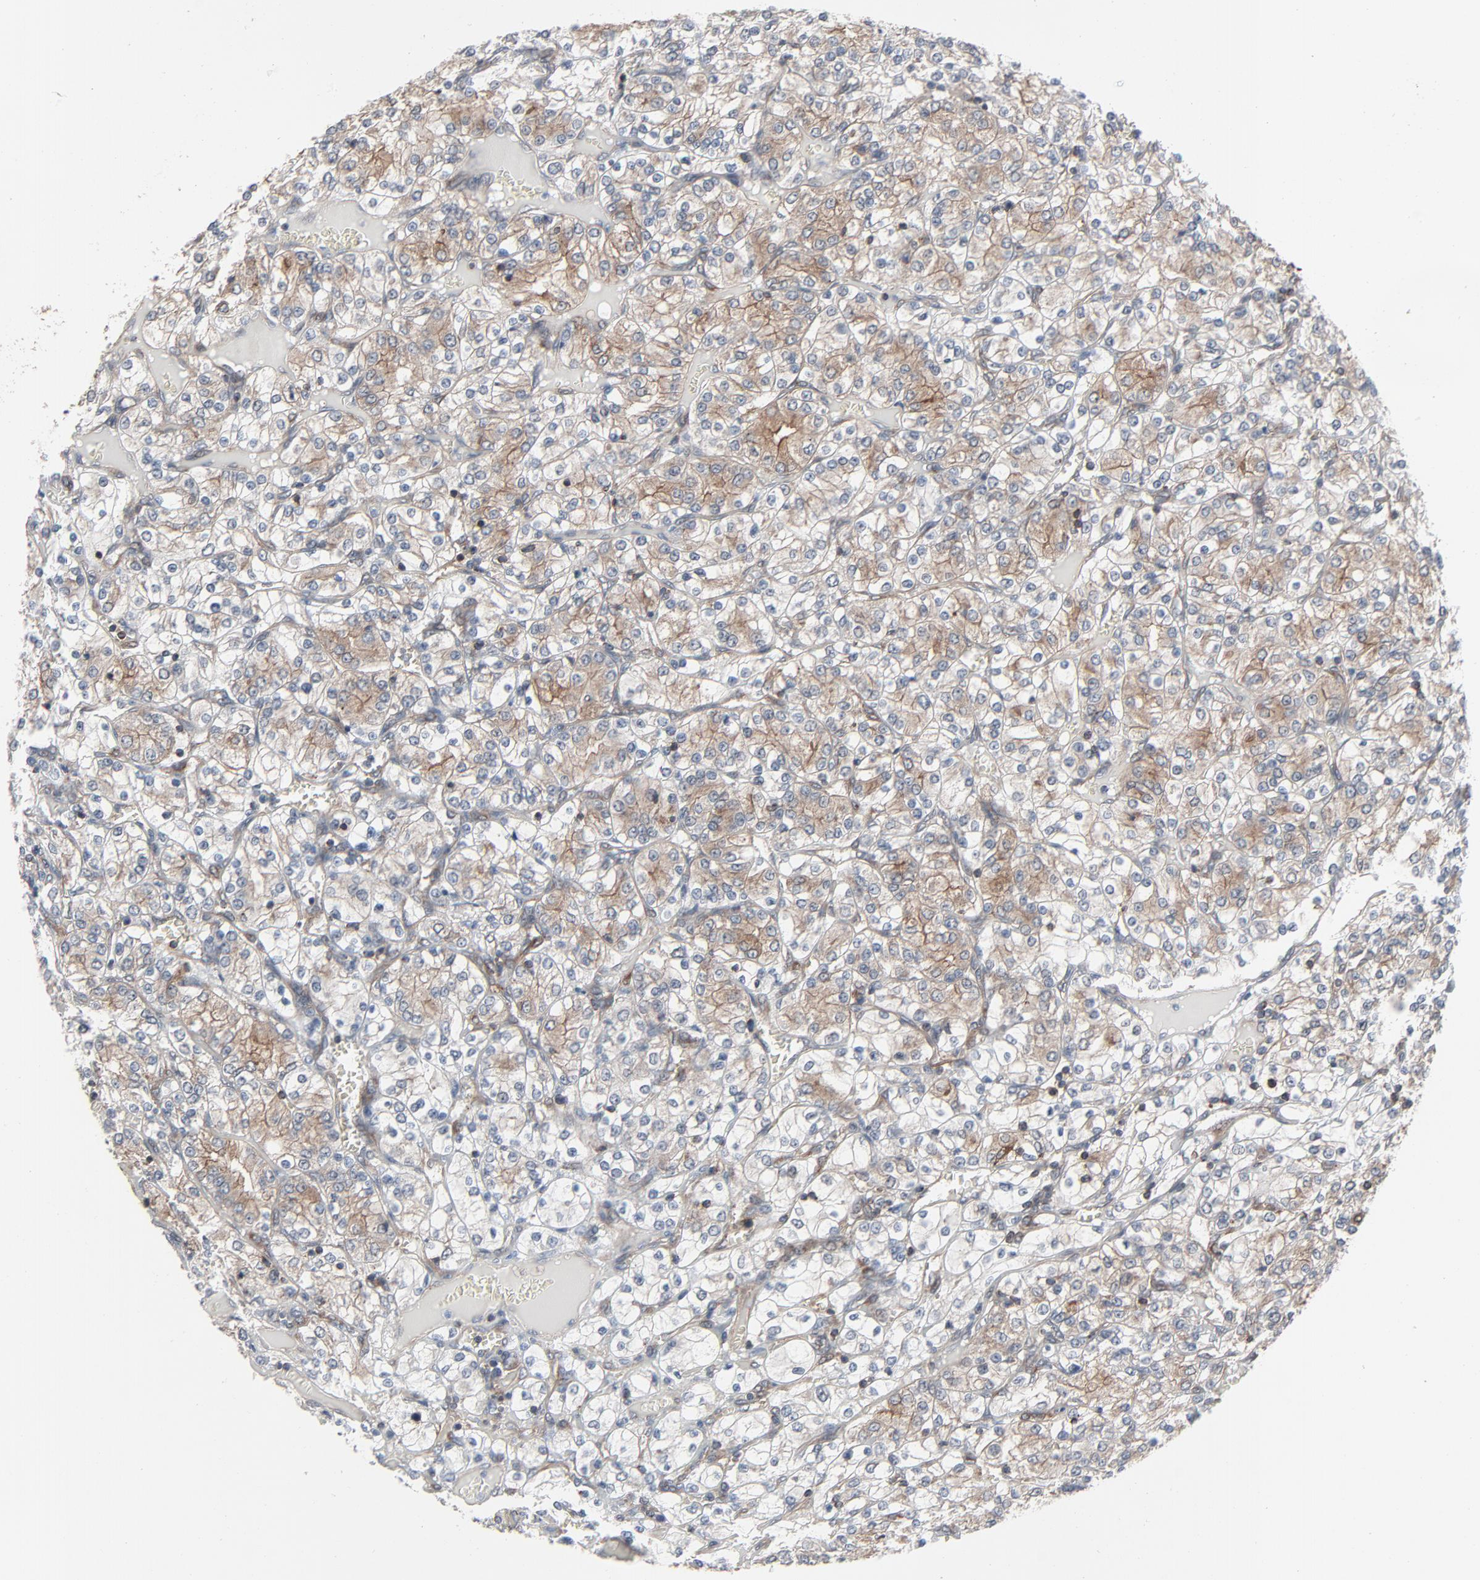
{"staining": {"intensity": "weak", "quantity": "25%-75%", "location": "cytoplasmic/membranous"}, "tissue": "renal cancer", "cell_type": "Tumor cells", "image_type": "cancer", "snomed": [{"axis": "morphology", "description": "Adenocarcinoma, NOS"}, {"axis": "topography", "description": "Kidney"}], "caption": "Immunohistochemistry (DAB) staining of human renal adenocarcinoma exhibits weak cytoplasmic/membranous protein staining in approximately 25%-75% of tumor cells. The protein of interest is shown in brown color, while the nuclei are stained blue.", "gene": "OPTN", "patient": {"sex": "female", "age": 62}}